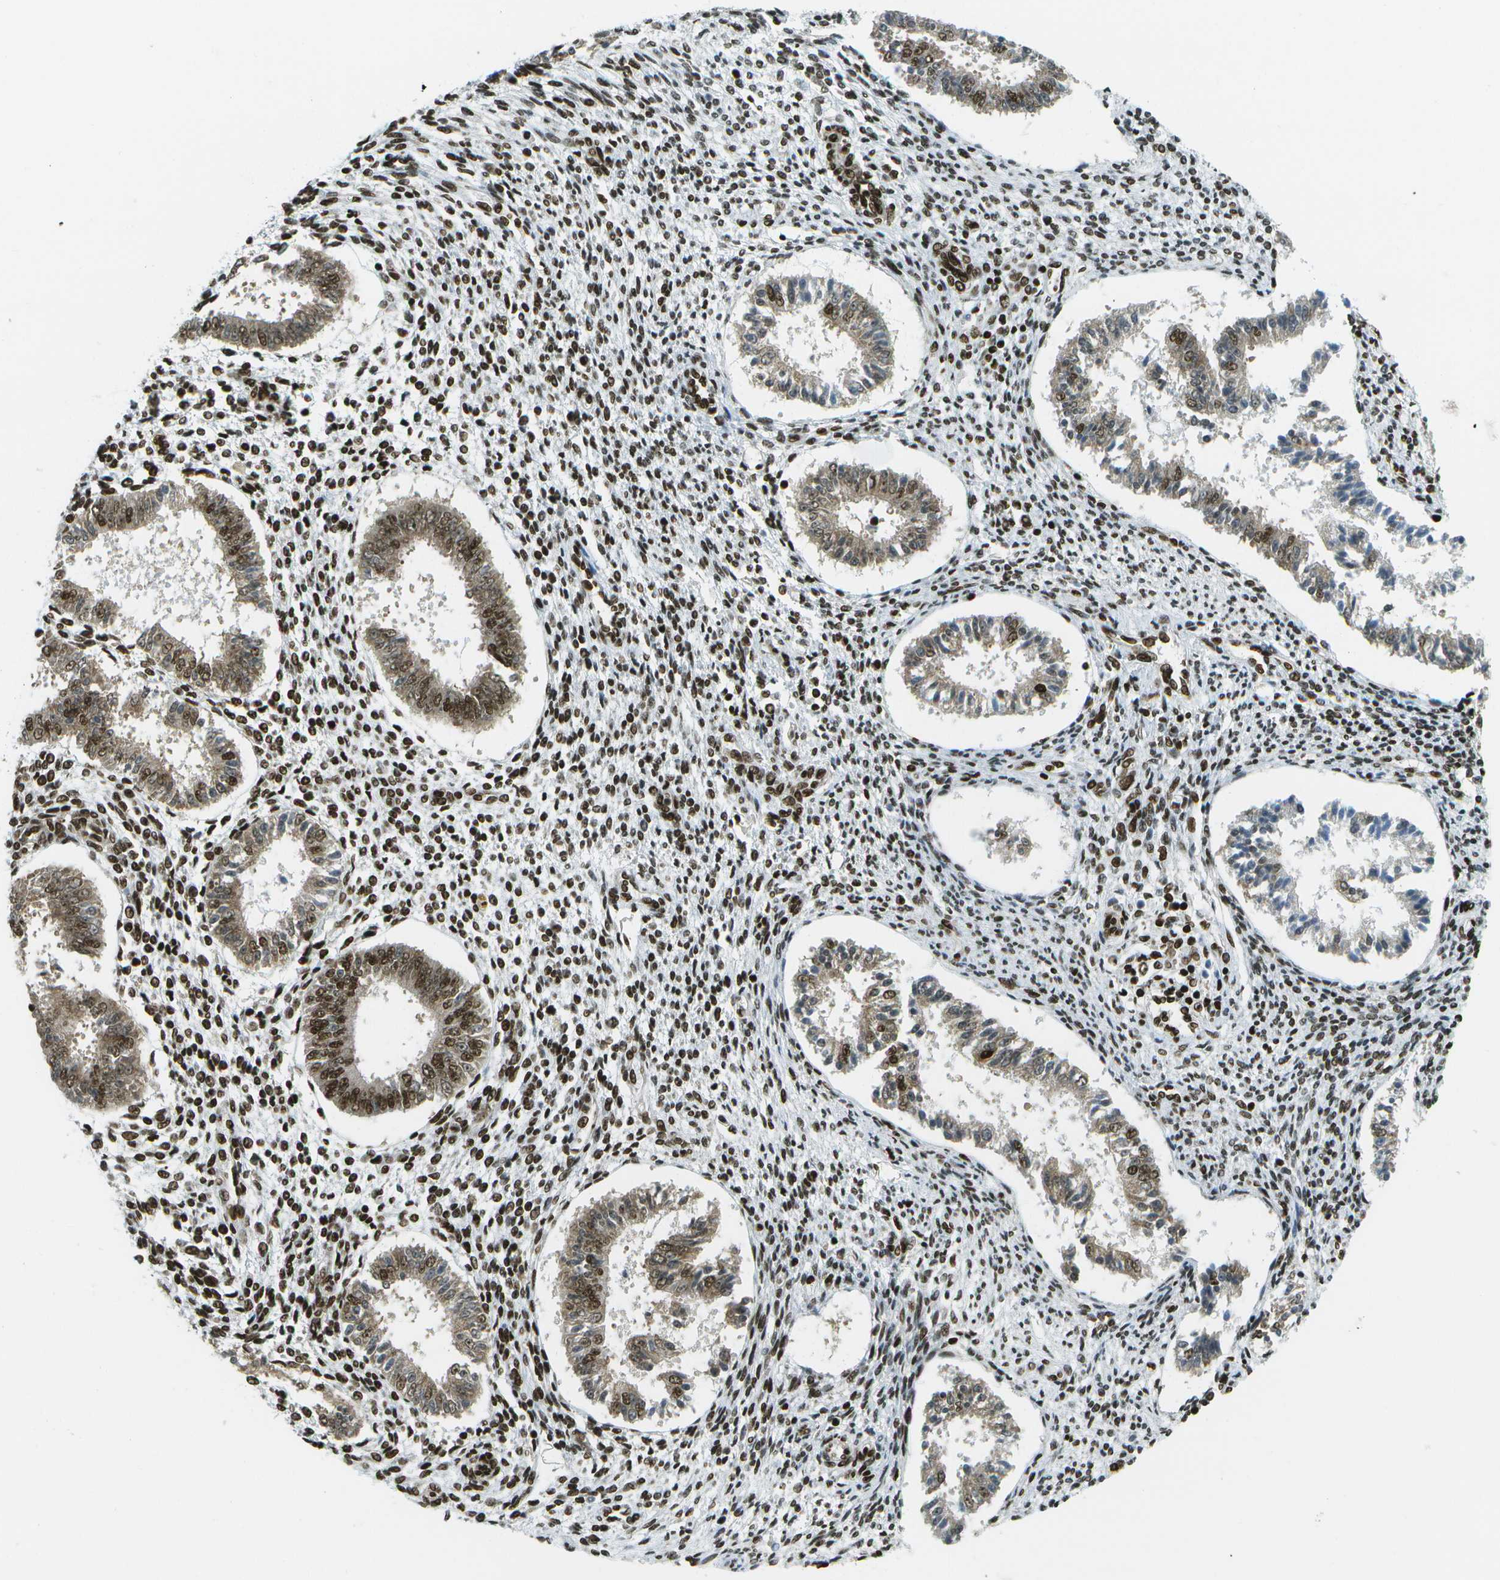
{"staining": {"intensity": "strong", "quantity": ">75%", "location": "nuclear"}, "tissue": "endometrium", "cell_type": "Cells in endometrial stroma", "image_type": "normal", "snomed": [{"axis": "morphology", "description": "Normal tissue, NOS"}, {"axis": "topography", "description": "Endometrium"}], "caption": "Immunohistochemistry (IHC) of normal human endometrium reveals high levels of strong nuclear staining in about >75% of cells in endometrial stroma.", "gene": "GLYR1", "patient": {"sex": "female", "age": 35}}